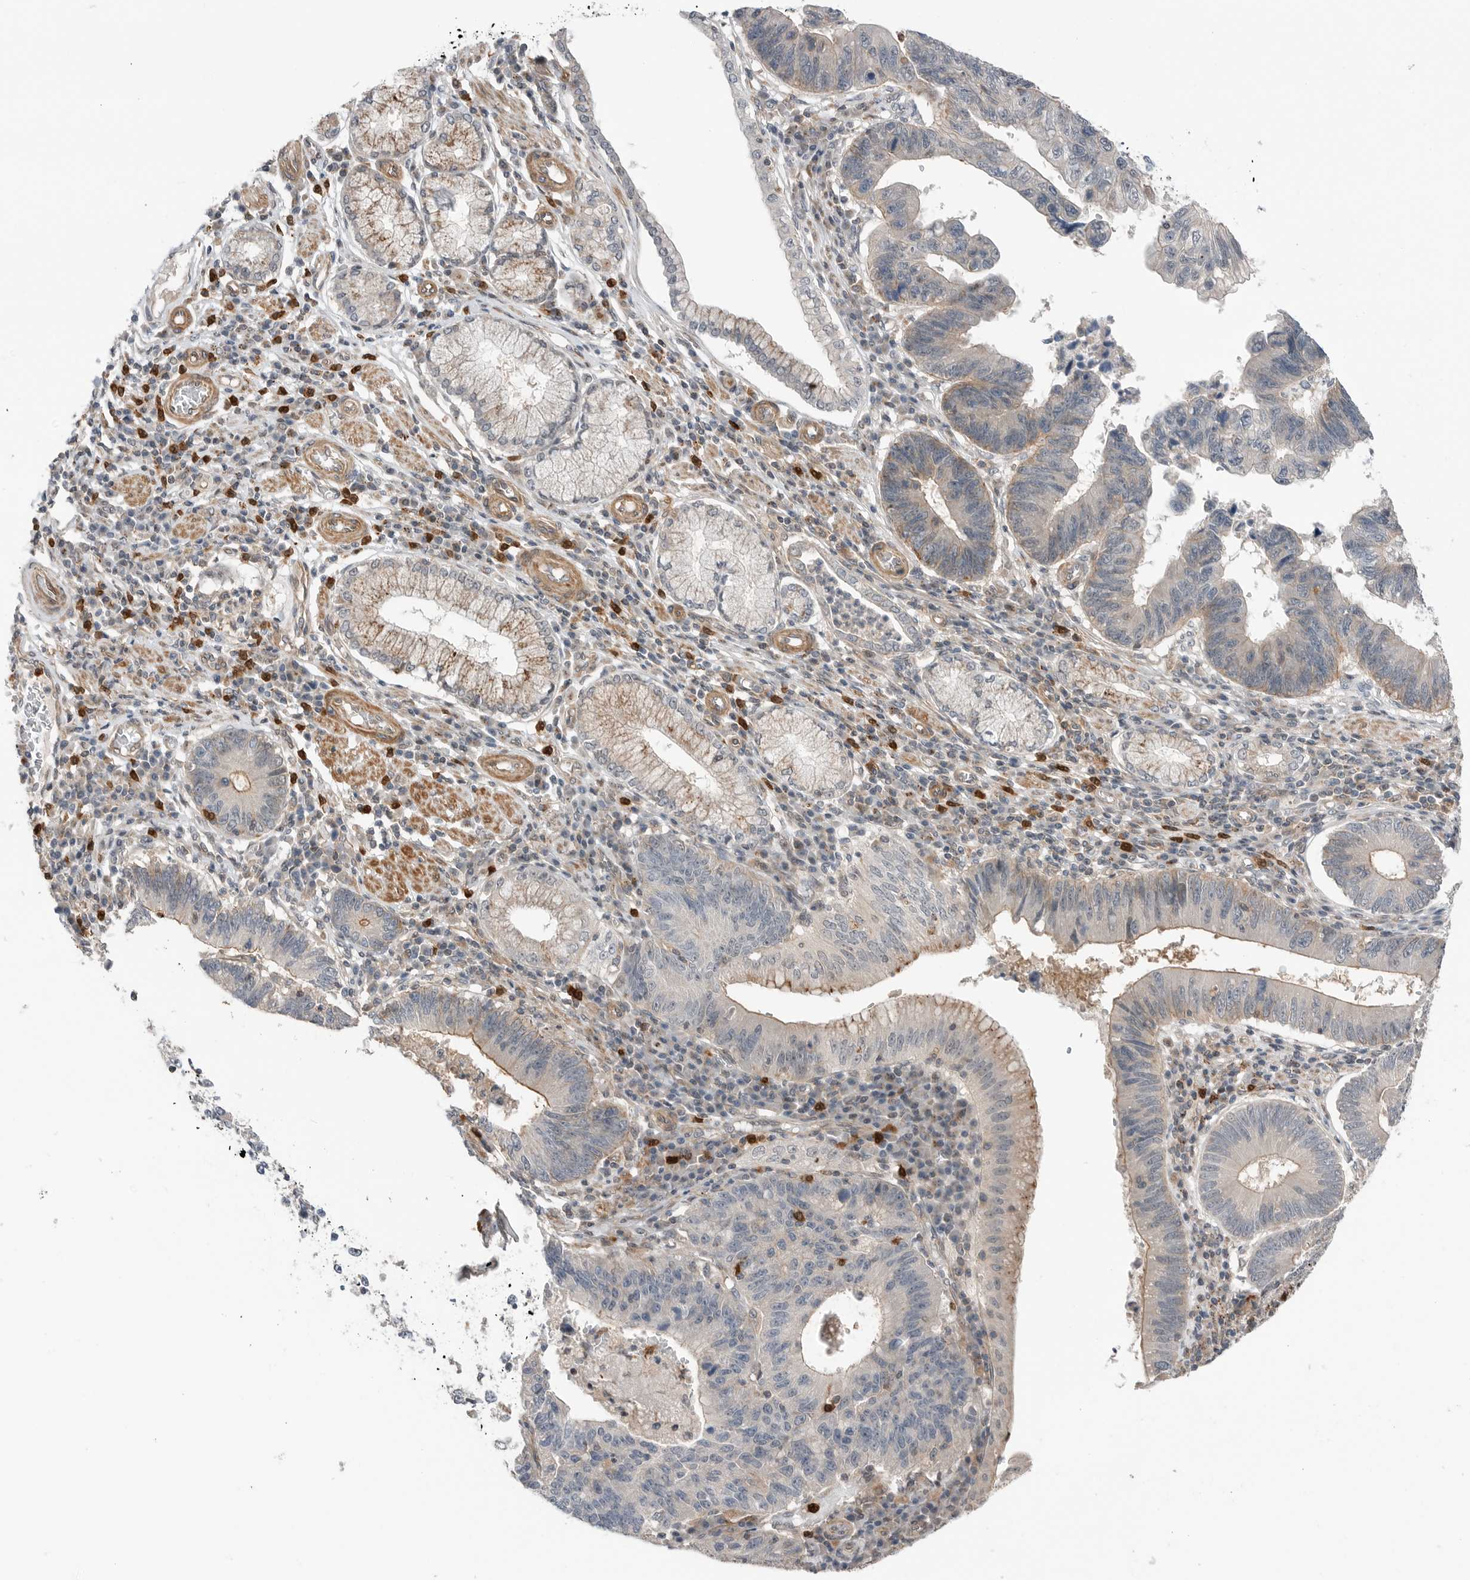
{"staining": {"intensity": "weak", "quantity": "<25%", "location": "cytoplasmic/membranous"}, "tissue": "stomach cancer", "cell_type": "Tumor cells", "image_type": "cancer", "snomed": [{"axis": "morphology", "description": "Adenocarcinoma, NOS"}, {"axis": "topography", "description": "Stomach"}], "caption": "Image shows no protein expression in tumor cells of adenocarcinoma (stomach) tissue. Brightfield microscopy of IHC stained with DAB (brown) and hematoxylin (blue), captured at high magnification.", "gene": "PEAK1", "patient": {"sex": "male", "age": 59}}